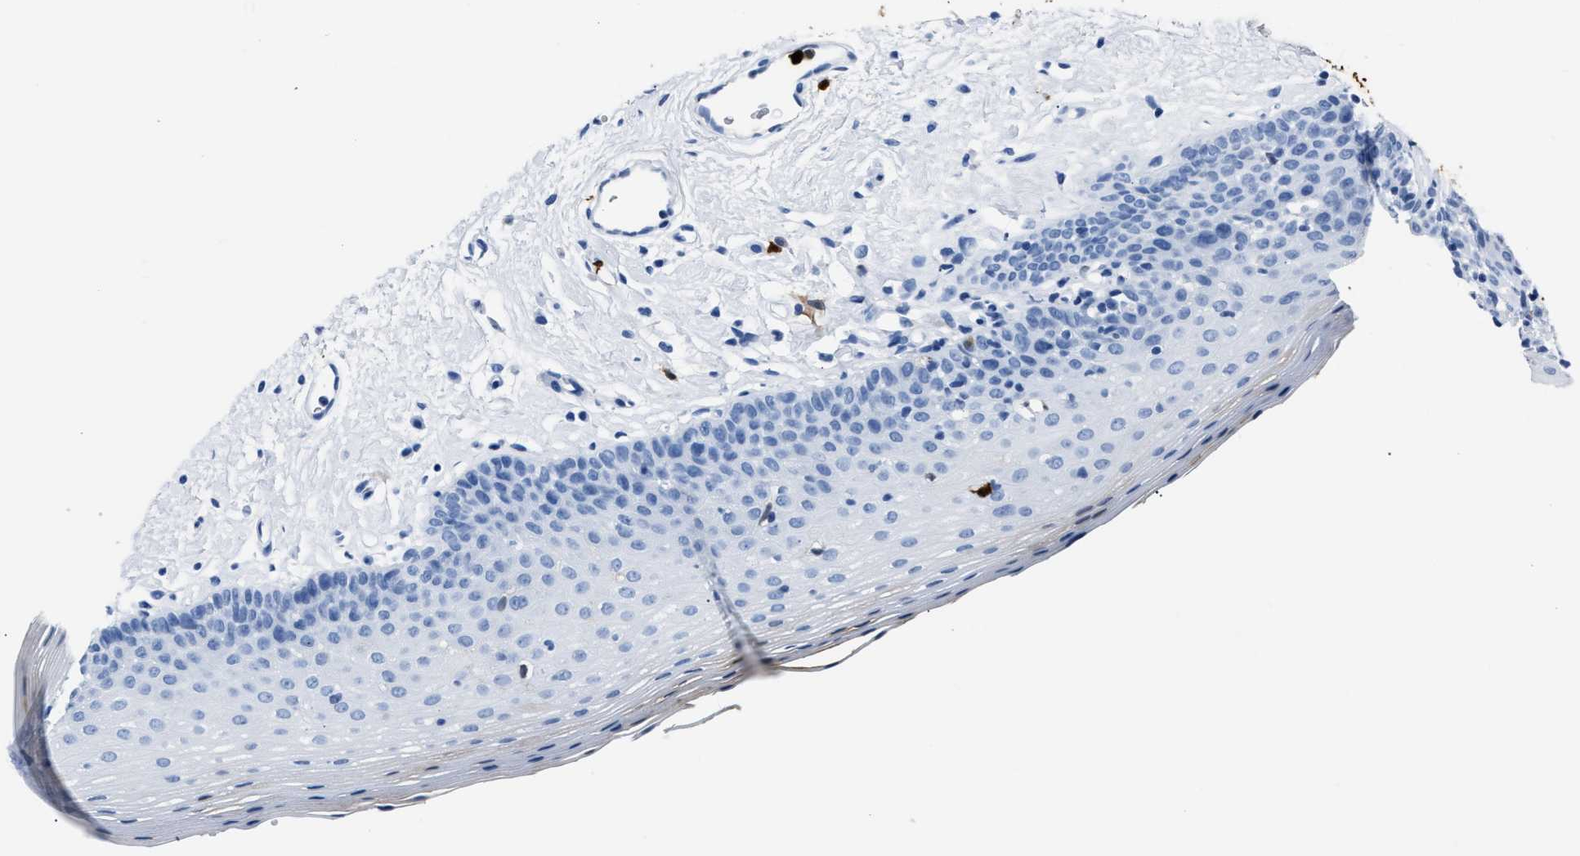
{"staining": {"intensity": "negative", "quantity": "none", "location": "none"}, "tissue": "oral mucosa", "cell_type": "Squamous epithelial cells", "image_type": "normal", "snomed": [{"axis": "morphology", "description": "Normal tissue, NOS"}, {"axis": "topography", "description": "Oral tissue"}], "caption": "The immunohistochemistry image has no significant positivity in squamous epithelial cells of oral mucosa.", "gene": "S100P", "patient": {"sex": "male", "age": 66}}